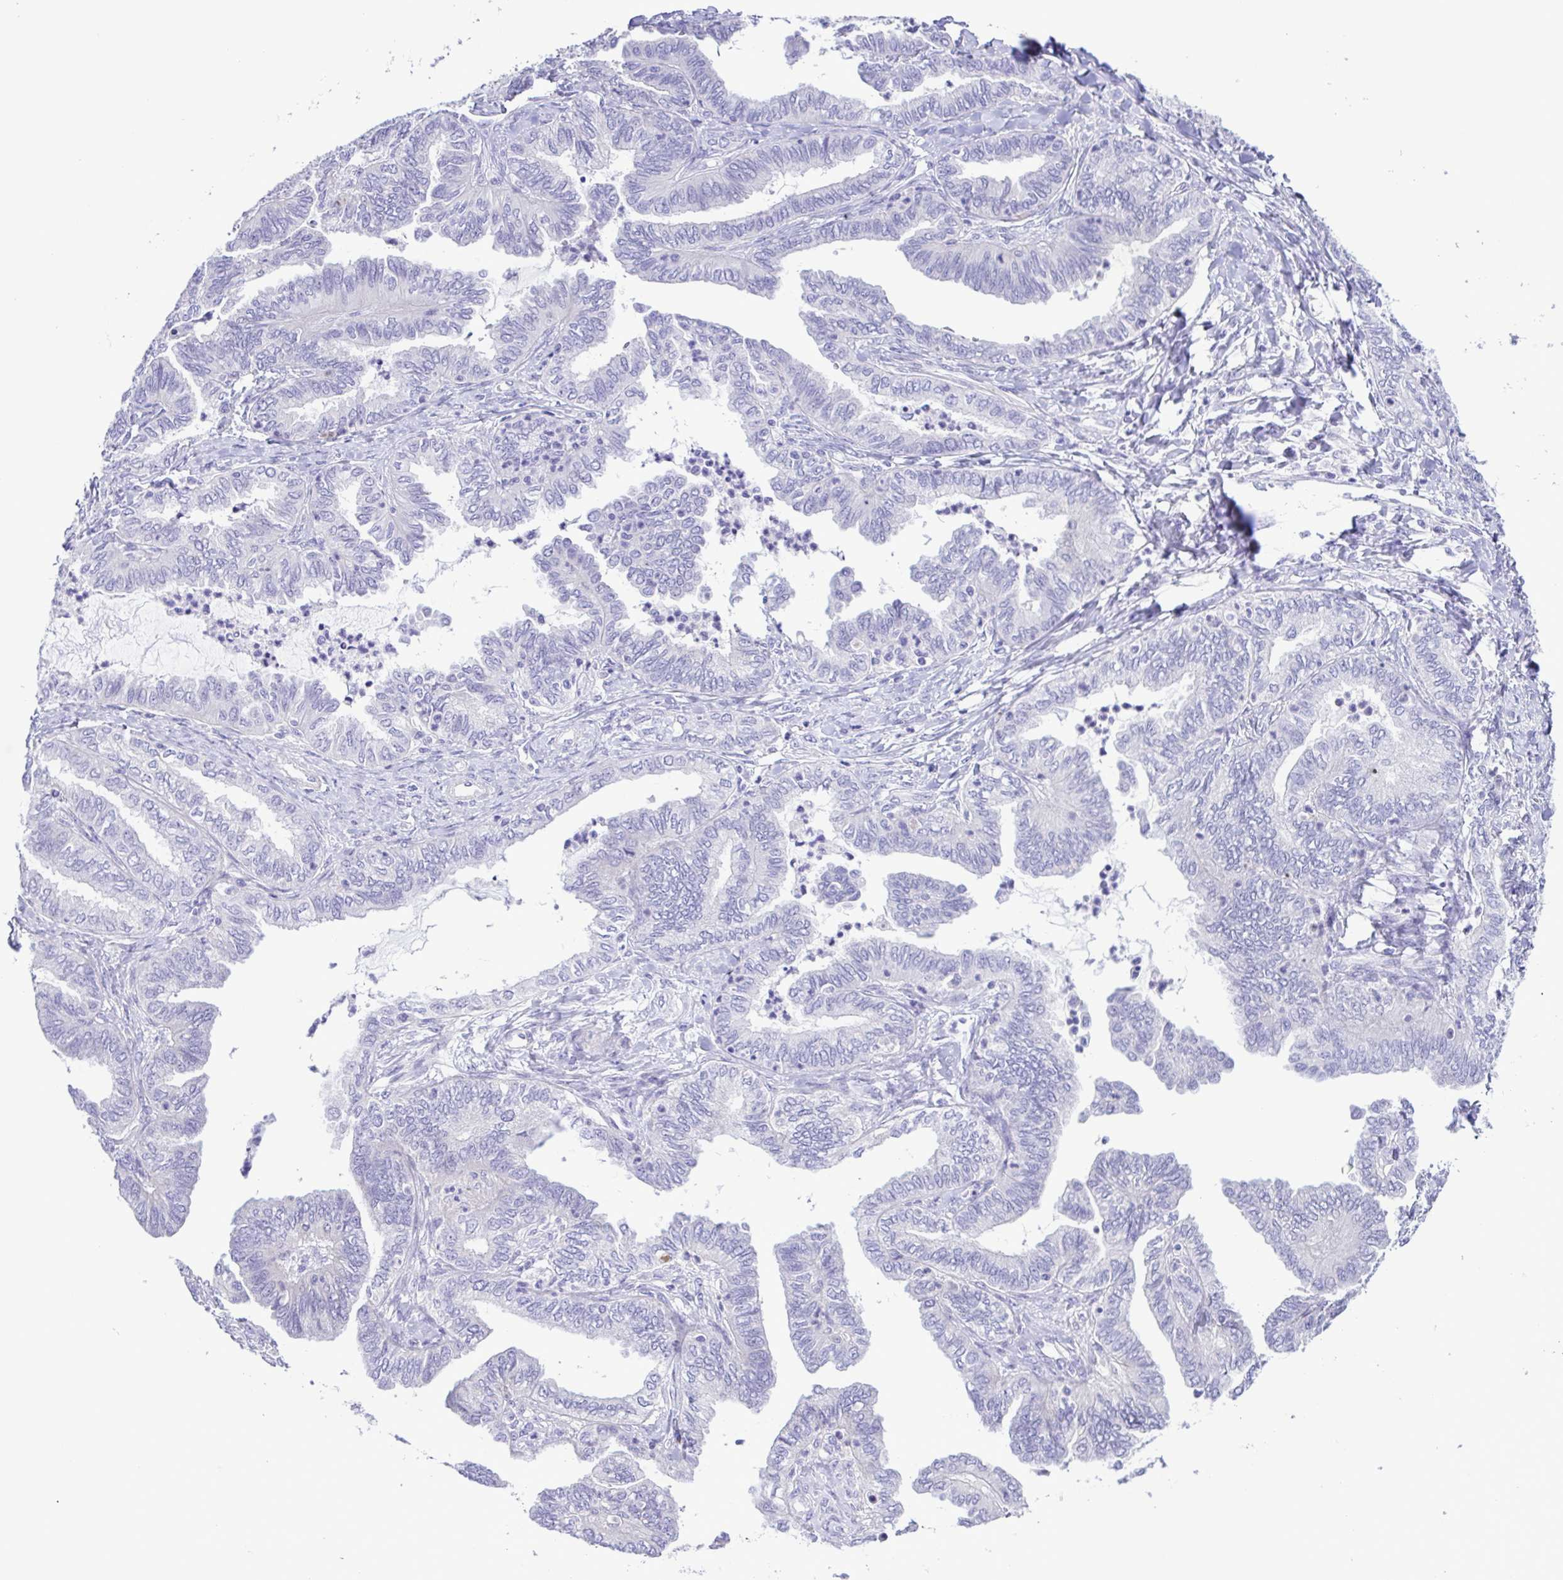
{"staining": {"intensity": "negative", "quantity": "none", "location": "none"}, "tissue": "ovarian cancer", "cell_type": "Tumor cells", "image_type": "cancer", "snomed": [{"axis": "morphology", "description": "Carcinoma, endometroid"}, {"axis": "topography", "description": "Ovary"}], "caption": "DAB immunohistochemical staining of human ovarian cancer (endometroid carcinoma) exhibits no significant staining in tumor cells.", "gene": "GABBR2", "patient": {"sex": "female", "age": 70}}